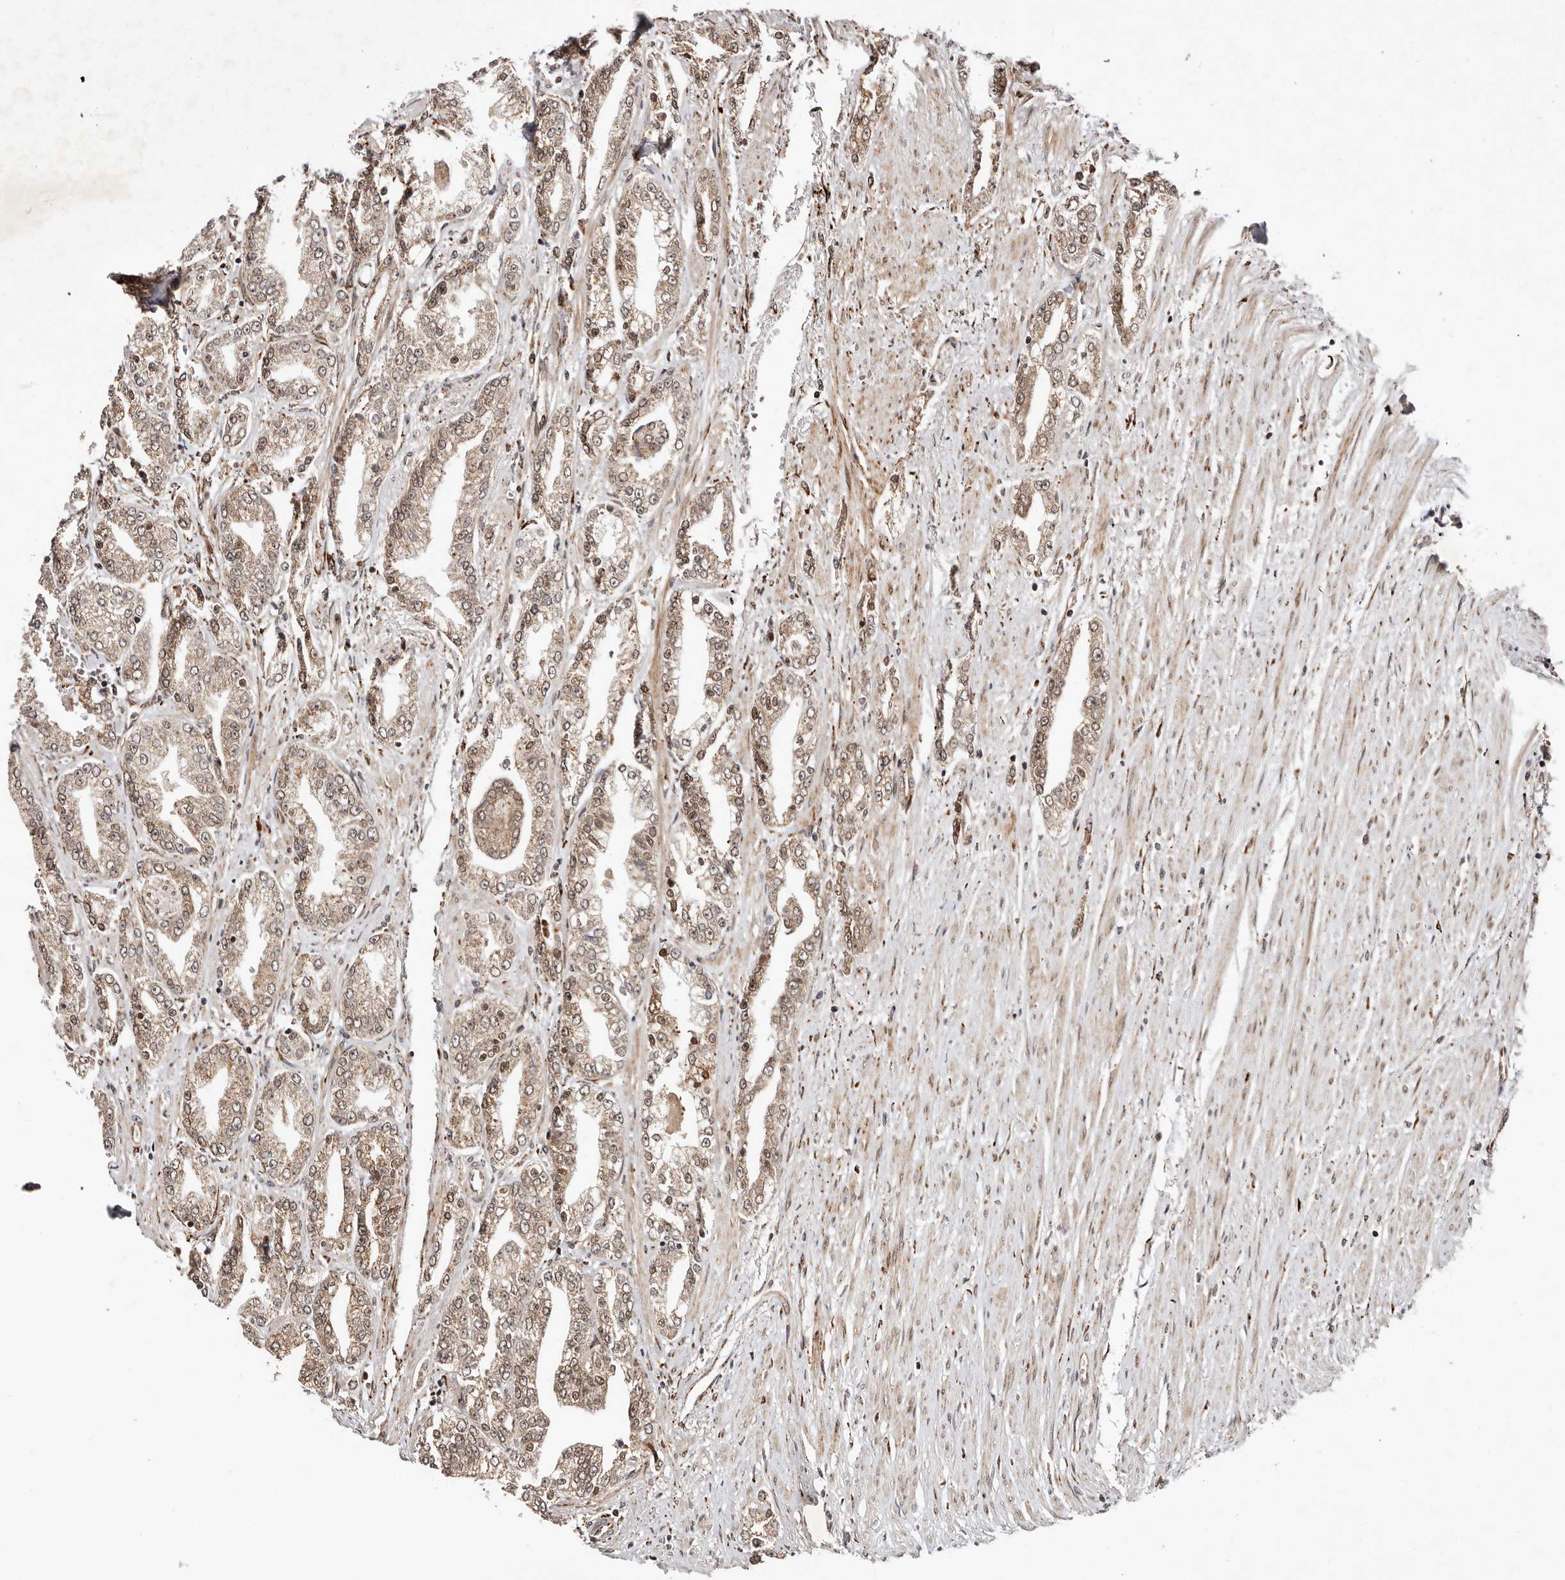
{"staining": {"intensity": "moderate", "quantity": ">75%", "location": "cytoplasmic/membranous,nuclear"}, "tissue": "prostate cancer", "cell_type": "Tumor cells", "image_type": "cancer", "snomed": [{"axis": "morphology", "description": "Adenocarcinoma, High grade"}, {"axis": "topography", "description": "Prostate"}], "caption": "The immunohistochemical stain labels moderate cytoplasmic/membranous and nuclear positivity in tumor cells of prostate cancer (adenocarcinoma (high-grade)) tissue.", "gene": "BCL2L15", "patient": {"sex": "male", "age": 71}}